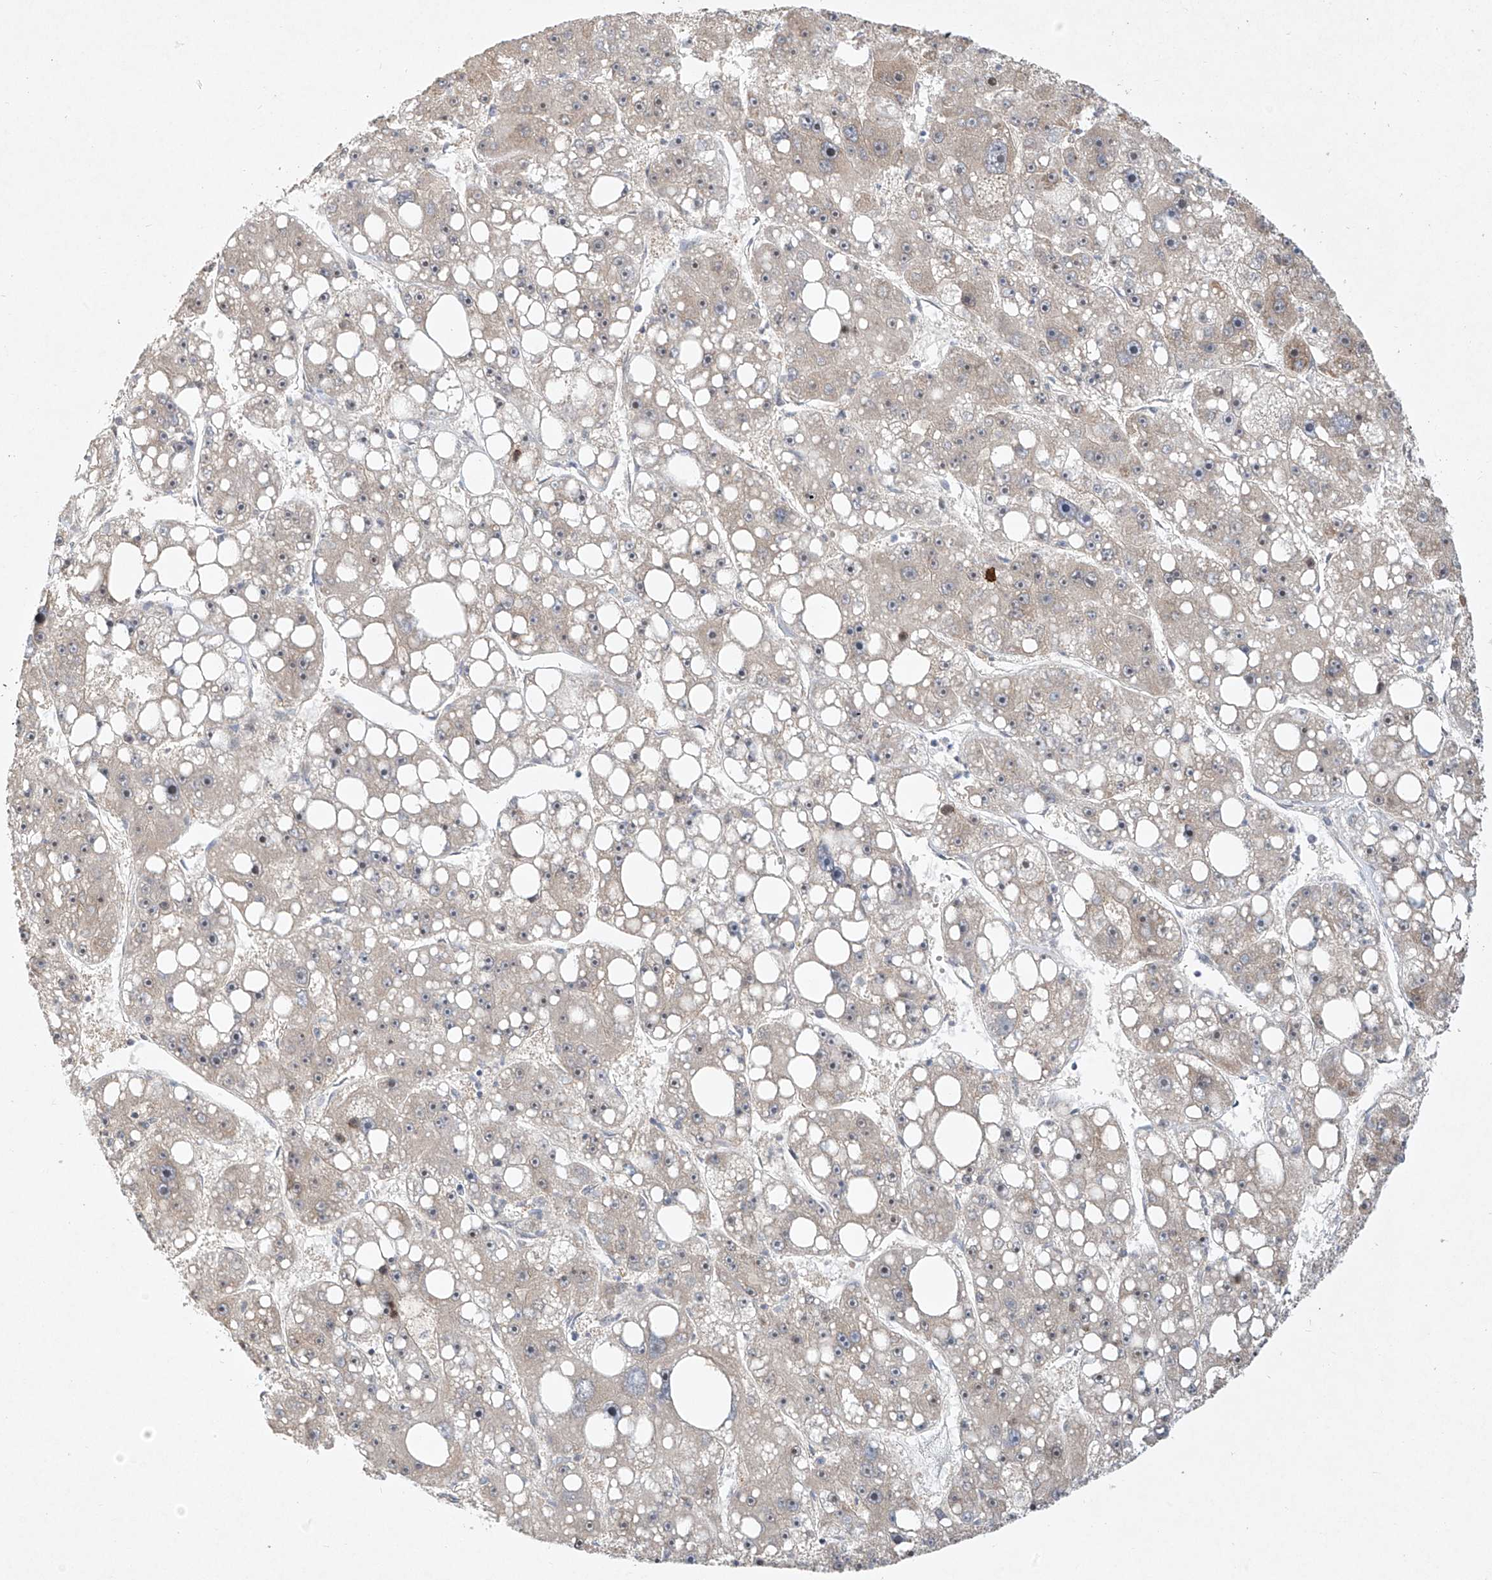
{"staining": {"intensity": "weak", "quantity": "<25%", "location": "cytoplasmic/membranous"}, "tissue": "liver cancer", "cell_type": "Tumor cells", "image_type": "cancer", "snomed": [{"axis": "morphology", "description": "Carcinoma, Hepatocellular, NOS"}, {"axis": "topography", "description": "Liver"}], "caption": "This histopathology image is of hepatocellular carcinoma (liver) stained with immunohistochemistry (IHC) to label a protein in brown with the nuclei are counter-stained blue. There is no positivity in tumor cells.", "gene": "TASP1", "patient": {"sex": "female", "age": 61}}